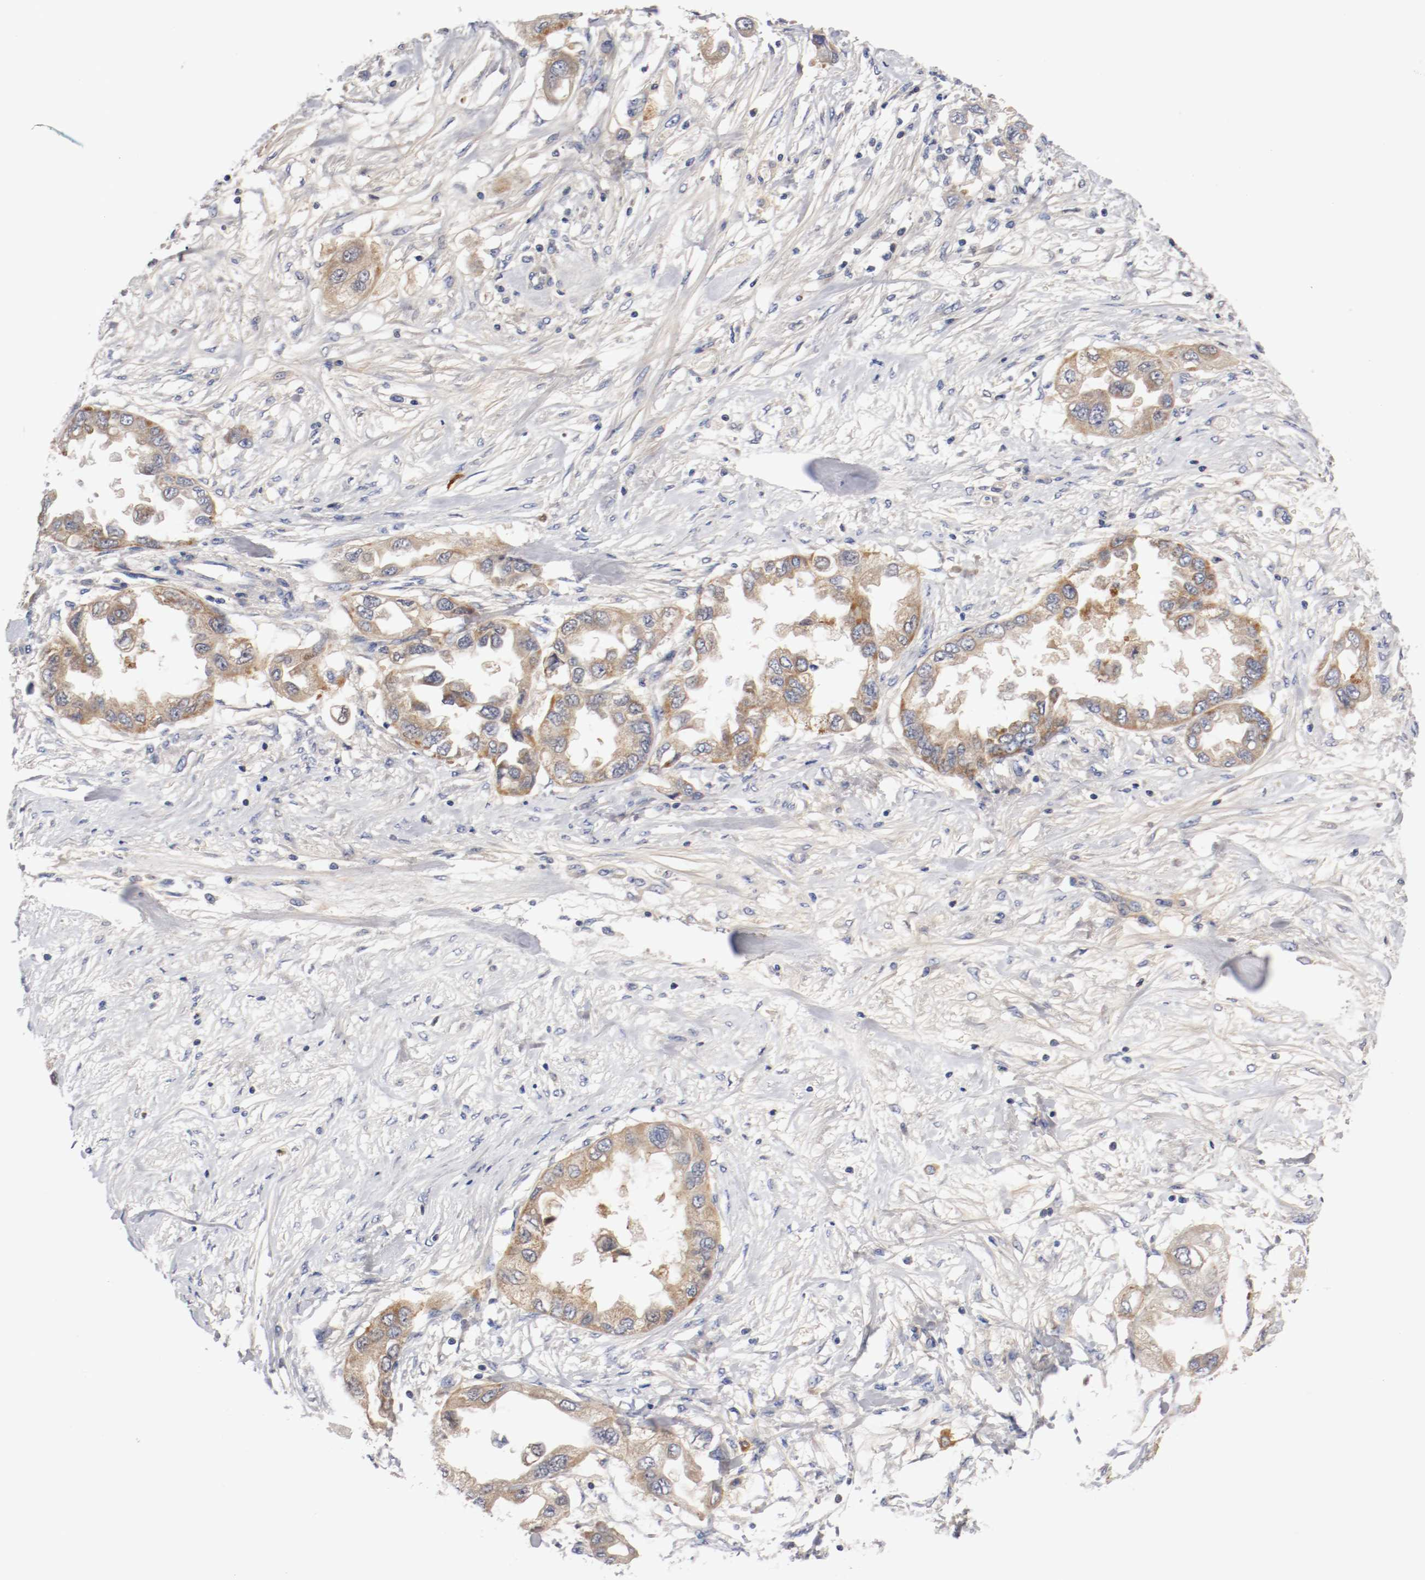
{"staining": {"intensity": "weak", "quantity": ">75%", "location": "cytoplasmic/membranous"}, "tissue": "endometrial cancer", "cell_type": "Tumor cells", "image_type": "cancer", "snomed": [{"axis": "morphology", "description": "Adenocarcinoma, NOS"}, {"axis": "topography", "description": "Endometrium"}], "caption": "A brown stain labels weak cytoplasmic/membranous staining of a protein in human endometrial cancer tumor cells.", "gene": "PCSK6", "patient": {"sex": "female", "age": 67}}